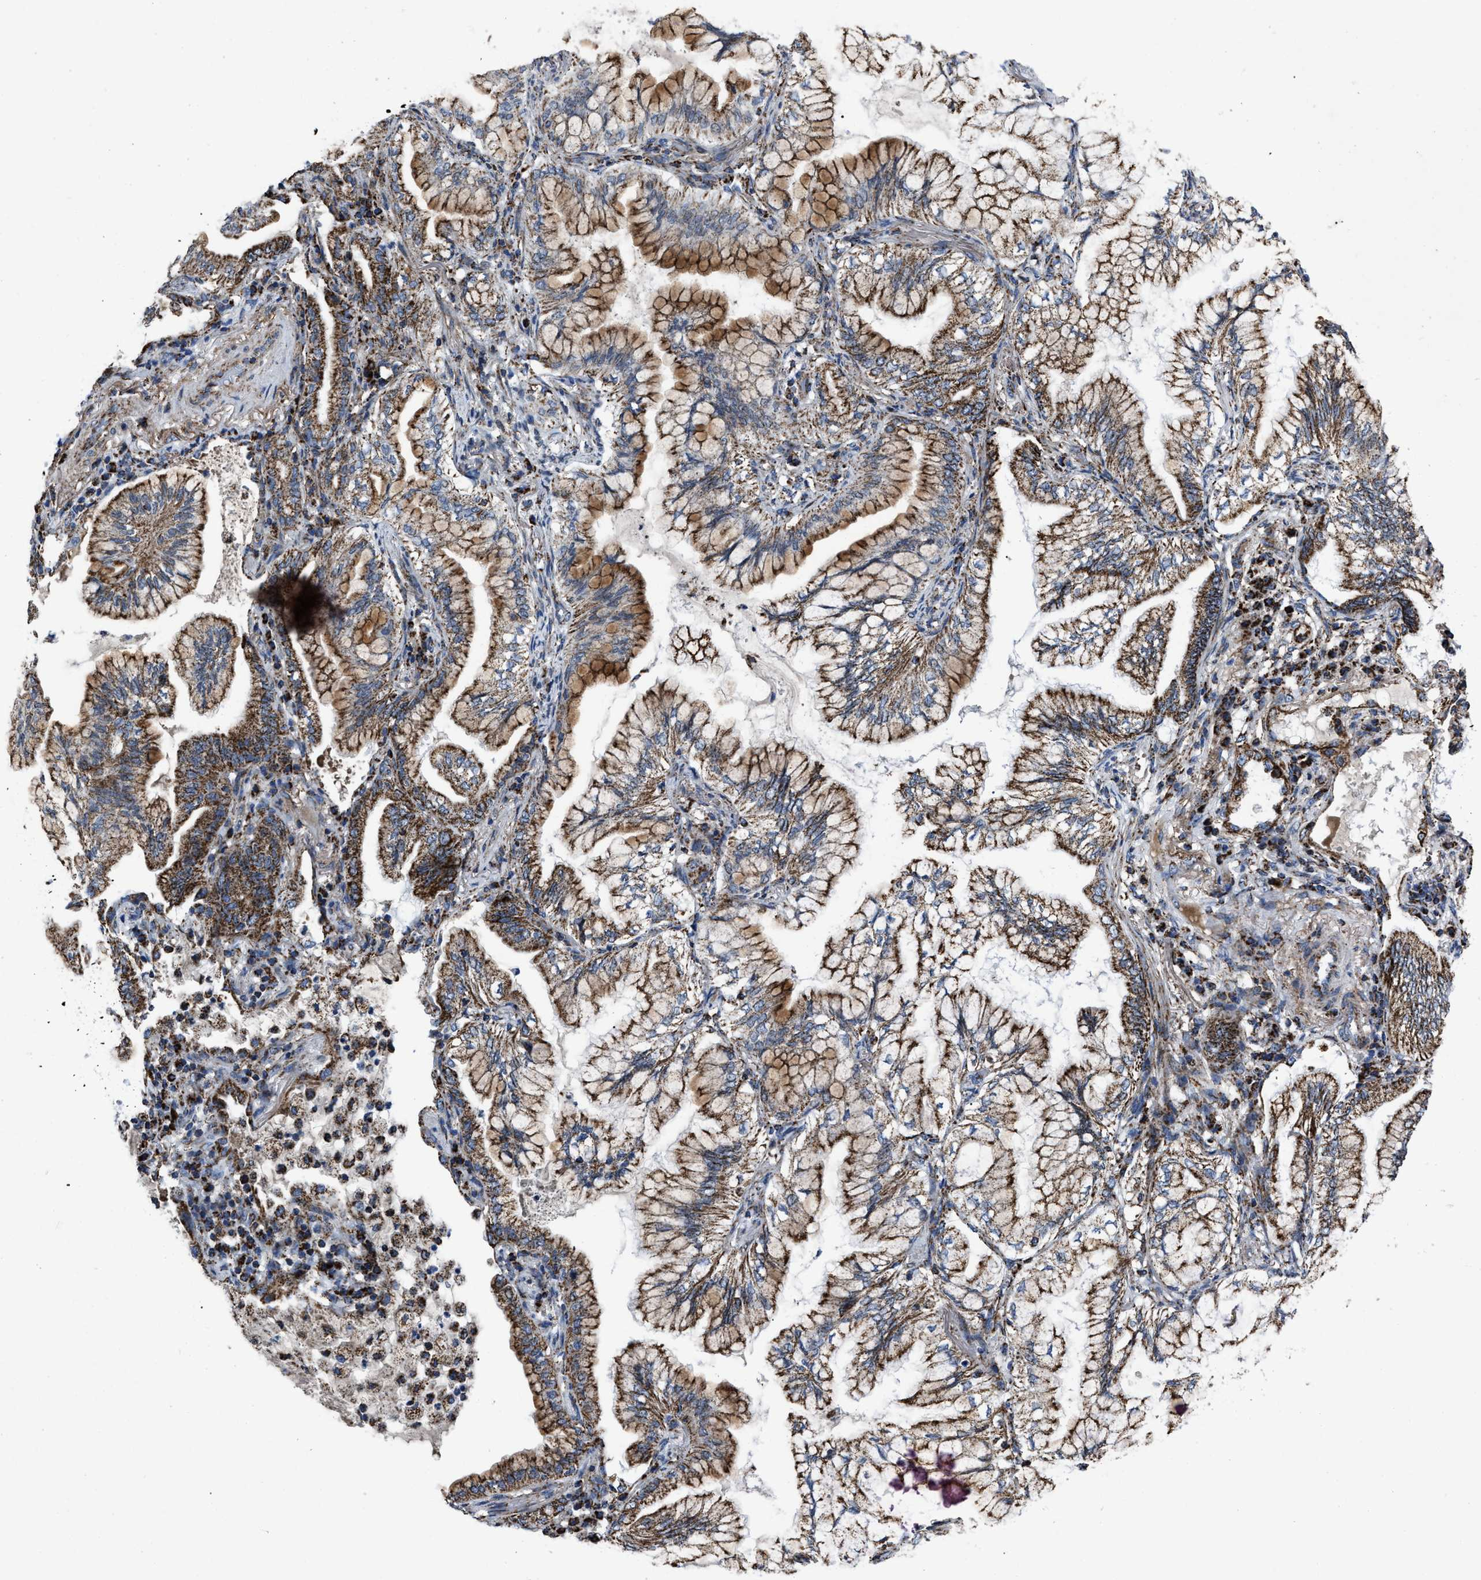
{"staining": {"intensity": "moderate", "quantity": ">75%", "location": "cytoplasmic/membranous"}, "tissue": "lung cancer", "cell_type": "Tumor cells", "image_type": "cancer", "snomed": [{"axis": "morphology", "description": "Adenocarcinoma, NOS"}, {"axis": "topography", "description": "Lung"}], "caption": "DAB (3,3'-diaminobenzidine) immunohistochemical staining of lung adenocarcinoma demonstrates moderate cytoplasmic/membranous protein positivity in about >75% of tumor cells. (Brightfield microscopy of DAB IHC at high magnification).", "gene": "NSD3", "patient": {"sex": "female", "age": 70}}